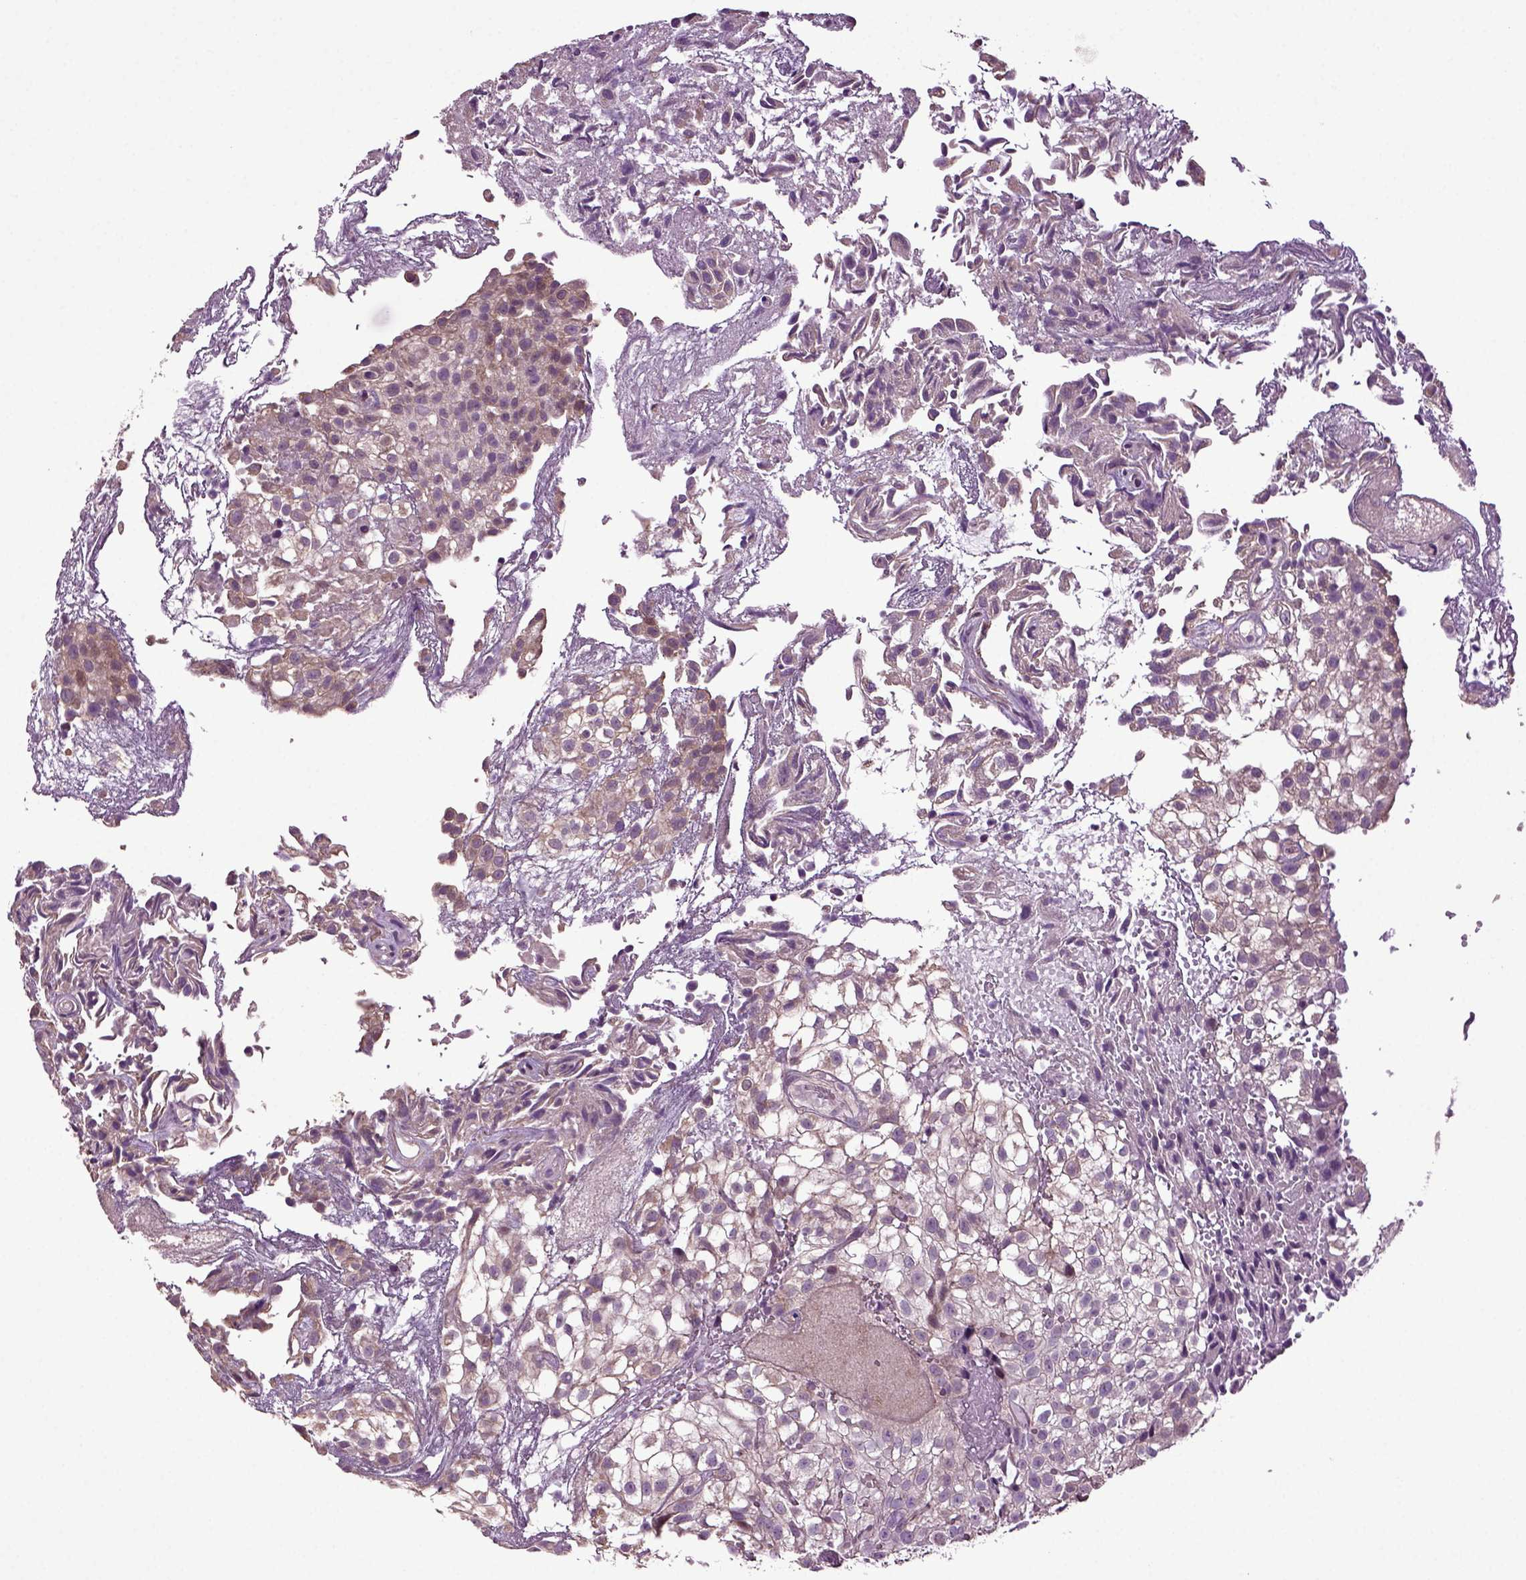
{"staining": {"intensity": "weak", "quantity": "<25%", "location": "cytoplasmic/membranous"}, "tissue": "urothelial cancer", "cell_type": "Tumor cells", "image_type": "cancer", "snomed": [{"axis": "morphology", "description": "Urothelial carcinoma, High grade"}, {"axis": "topography", "description": "Urinary bladder"}], "caption": "Image shows no protein expression in tumor cells of high-grade urothelial carcinoma tissue.", "gene": "HAGHL", "patient": {"sex": "male", "age": 56}}